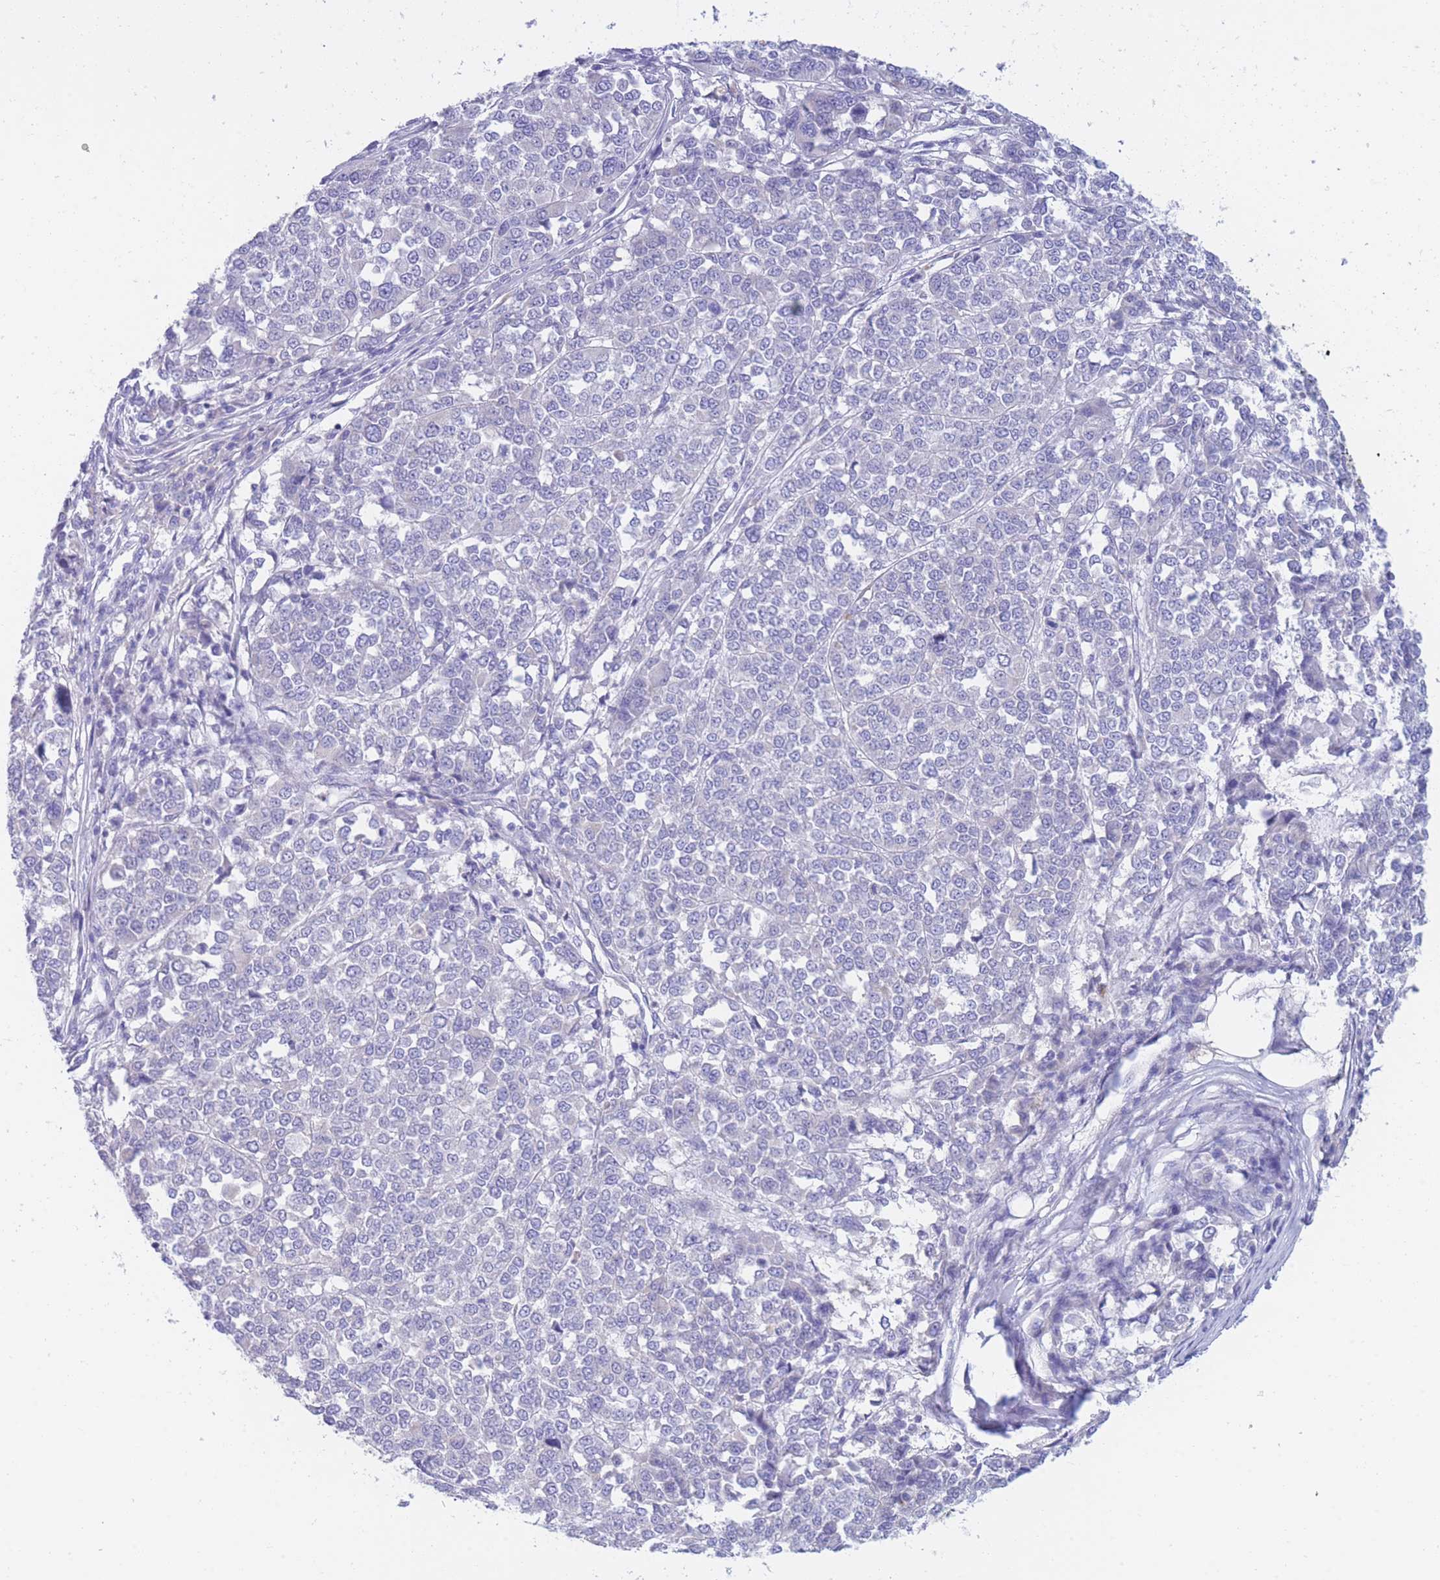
{"staining": {"intensity": "negative", "quantity": "none", "location": "none"}, "tissue": "melanoma", "cell_type": "Tumor cells", "image_type": "cancer", "snomed": [{"axis": "morphology", "description": "Malignant melanoma, Metastatic site"}, {"axis": "topography", "description": "Lymph node"}], "caption": "IHC of malignant melanoma (metastatic site) shows no positivity in tumor cells.", "gene": "PCDHB3", "patient": {"sex": "male", "age": 44}}